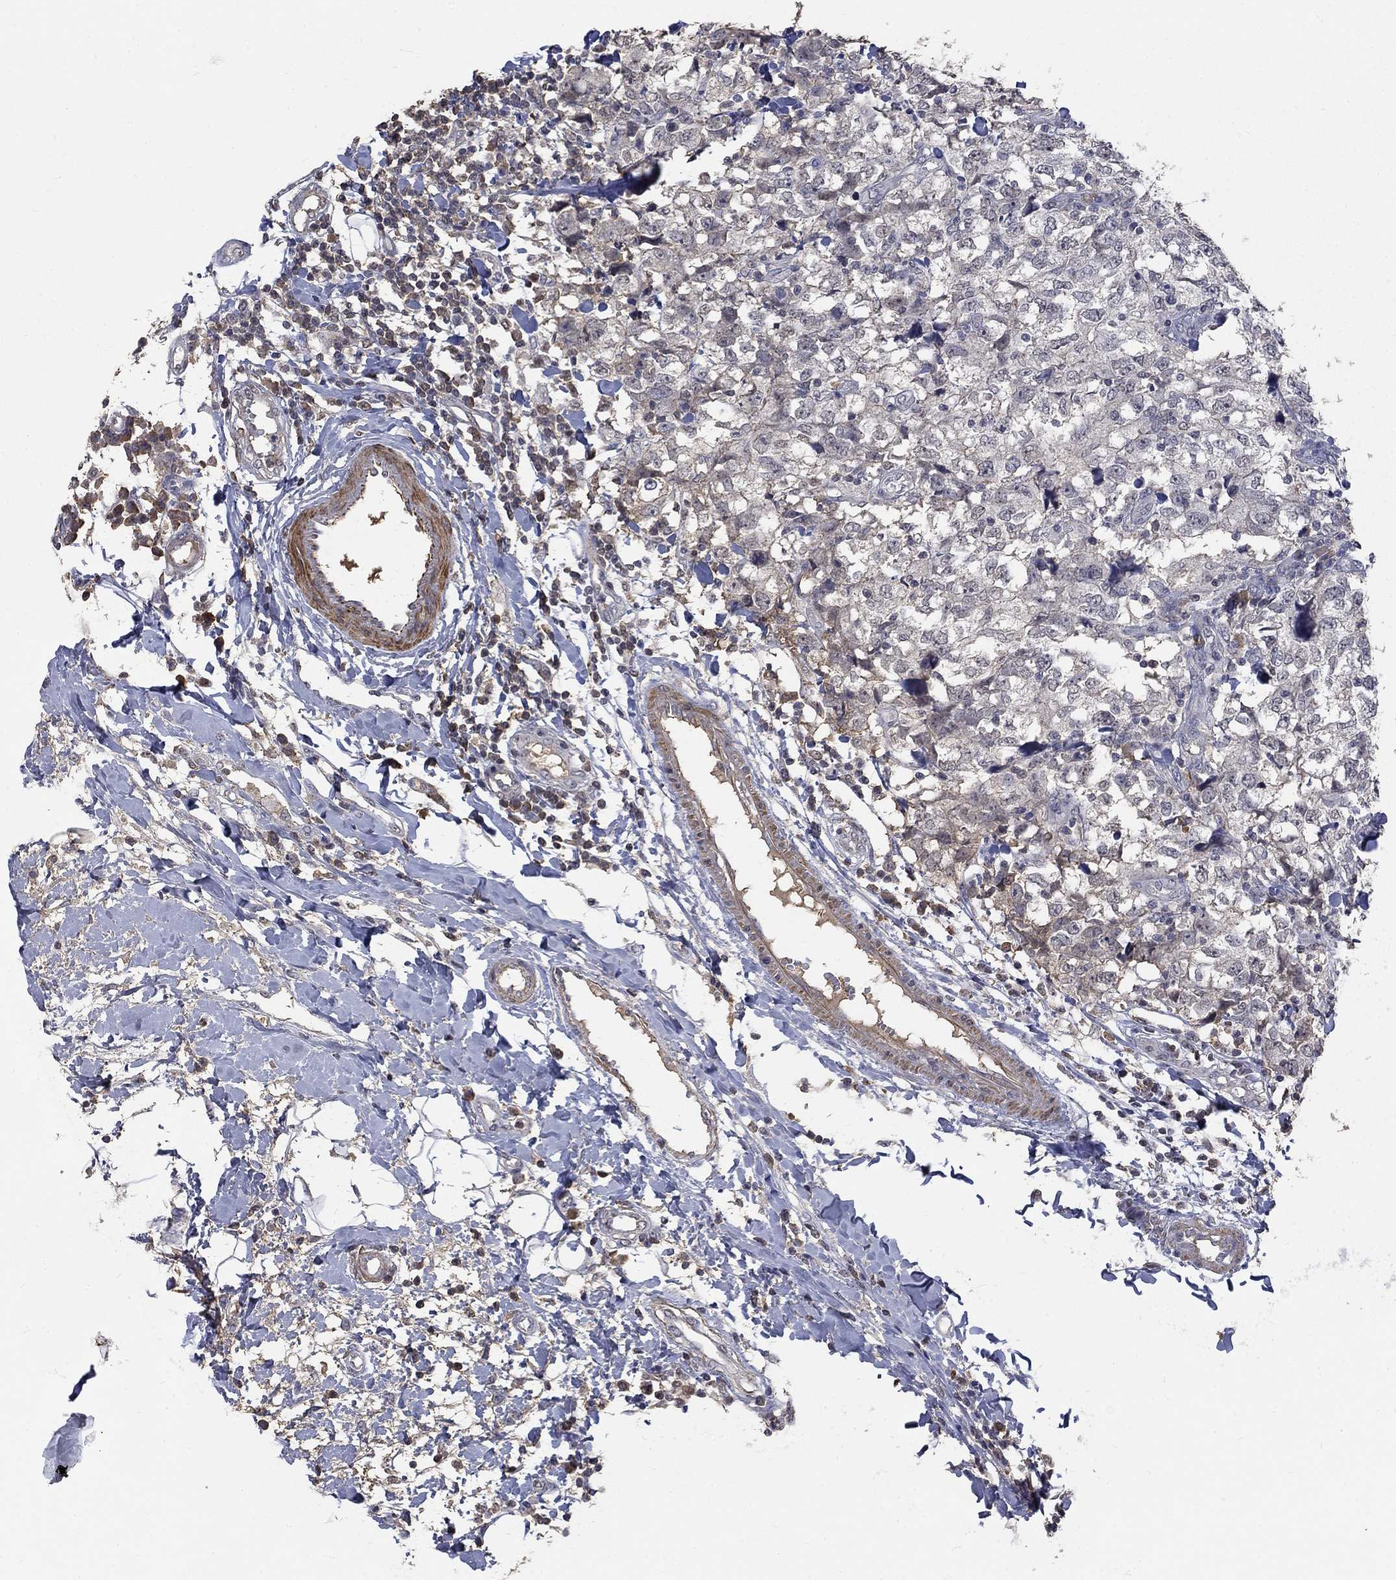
{"staining": {"intensity": "negative", "quantity": "none", "location": "none"}, "tissue": "breast cancer", "cell_type": "Tumor cells", "image_type": "cancer", "snomed": [{"axis": "morphology", "description": "Duct carcinoma"}, {"axis": "topography", "description": "Breast"}], "caption": "IHC micrograph of breast cancer (infiltrating ductal carcinoma) stained for a protein (brown), which reveals no expression in tumor cells. The staining is performed using DAB (3,3'-diaminobenzidine) brown chromogen with nuclei counter-stained in using hematoxylin.", "gene": "ZBTB18", "patient": {"sex": "female", "age": 30}}